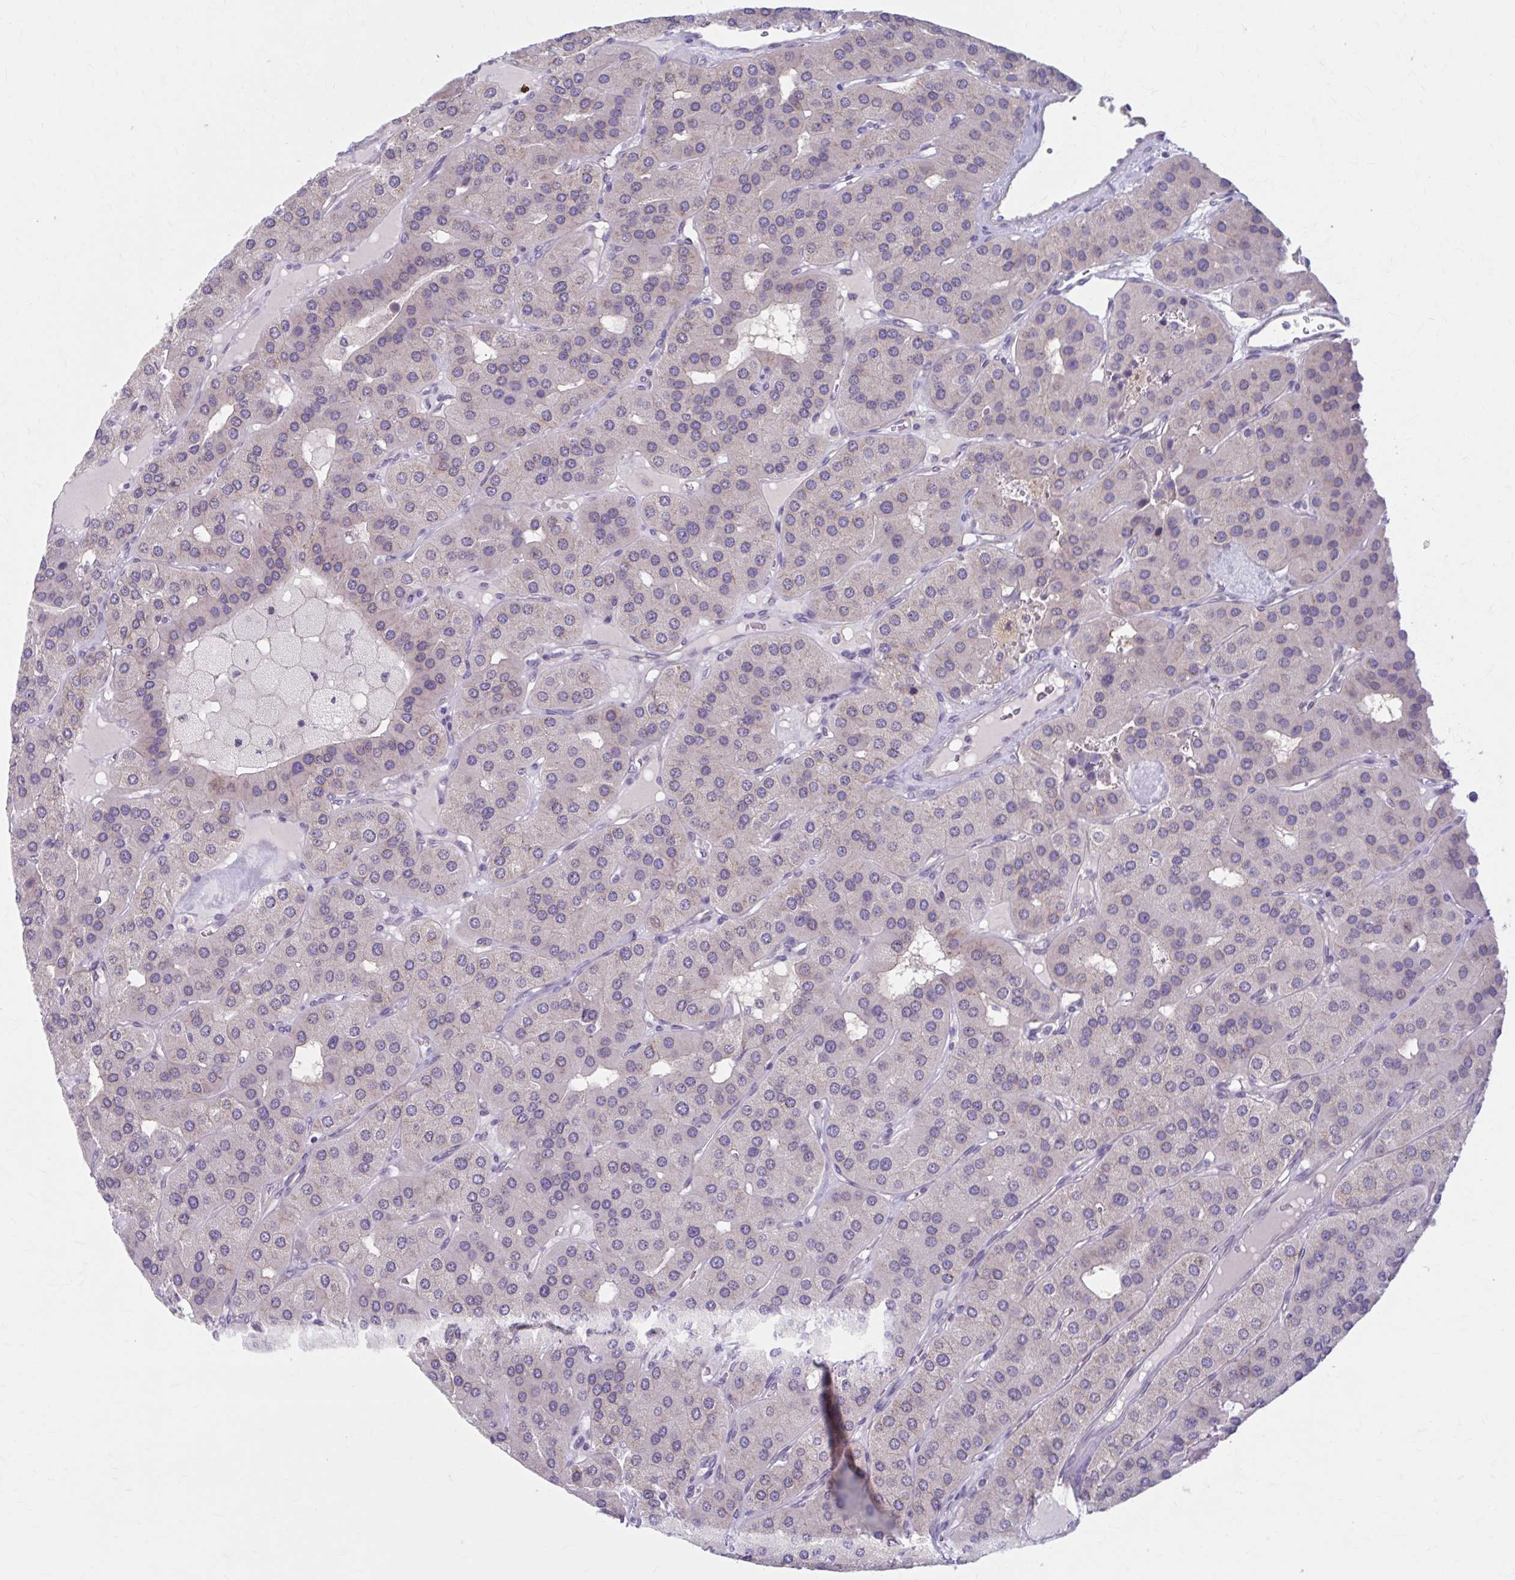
{"staining": {"intensity": "weak", "quantity": "<25%", "location": "cytoplasmic/membranous"}, "tissue": "parathyroid gland", "cell_type": "Glandular cells", "image_type": "normal", "snomed": [{"axis": "morphology", "description": "Normal tissue, NOS"}, {"axis": "morphology", "description": "Adenoma, NOS"}, {"axis": "topography", "description": "Parathyroid gland"}], "caption": "There is no significant positivity in glandular cells of parathyroid gland. (DAB immunohistochemistry with hematoxylin counter stain).", "gene": "CHST3", "patient": {"sex": "female", "age": 86}}